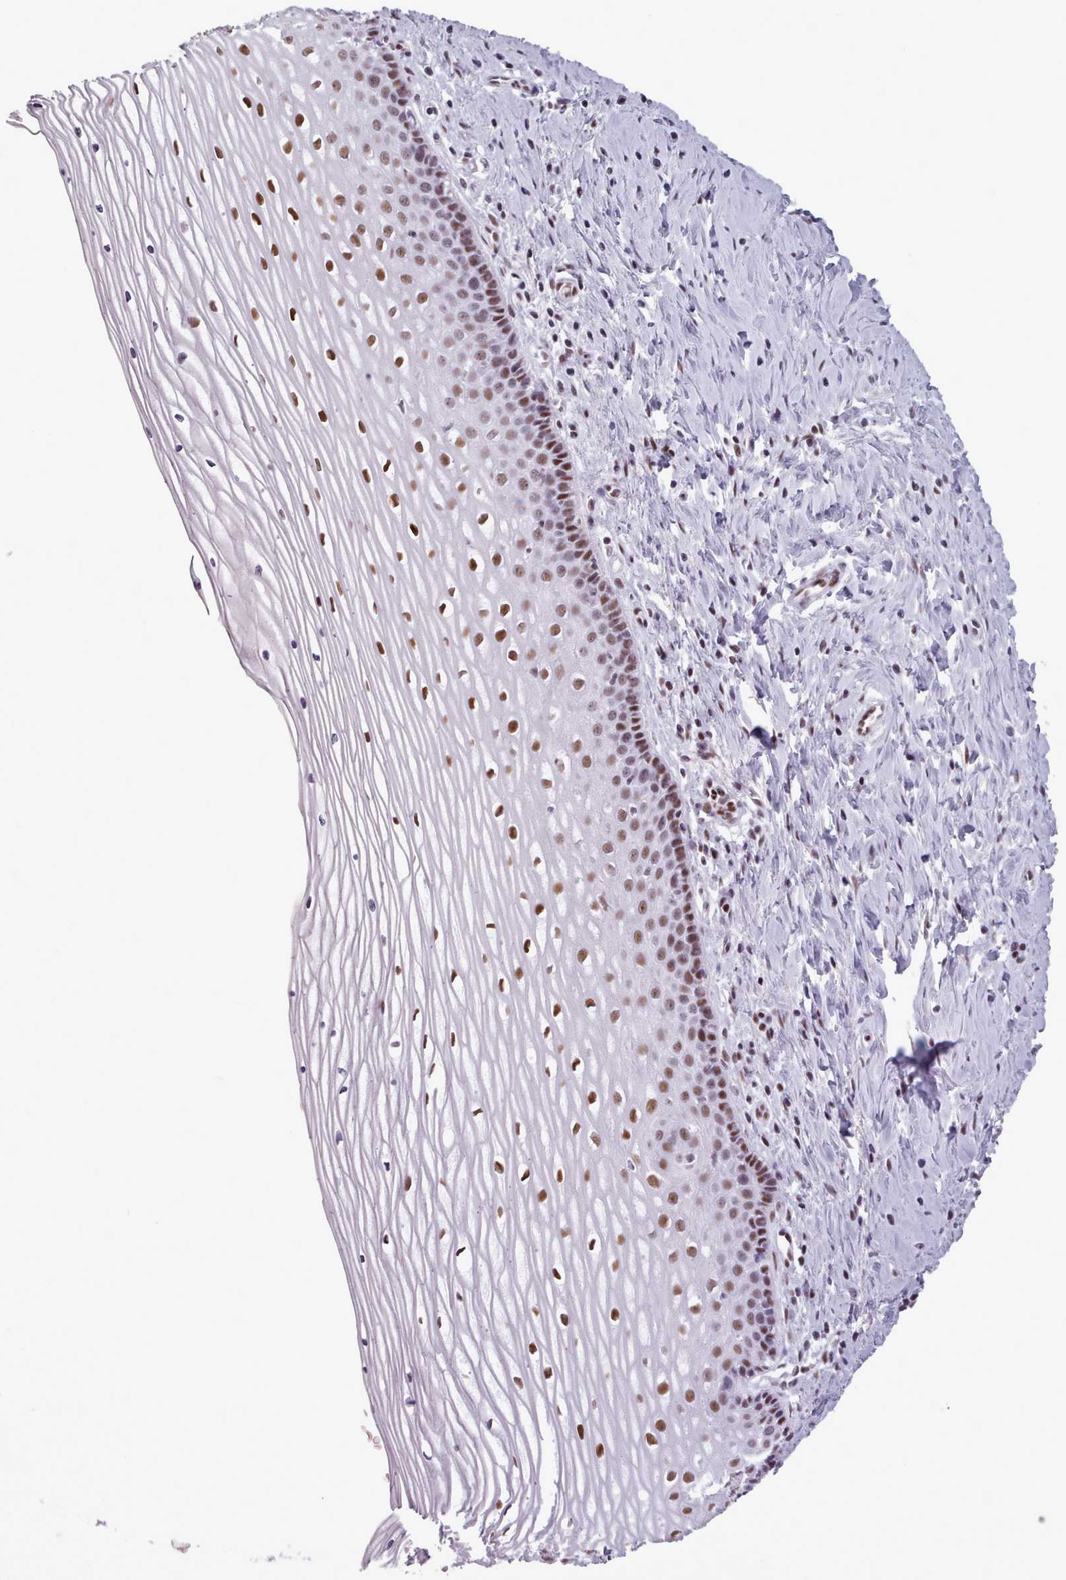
{"staining": {"intensity": "strong", "quantity": ">75%", "location": "nuclear"}, "tissue": "cervix", "cell_type": "Glandular cells", "image_type": "normal", "snomed": [{"axis": "morphology", "description": "Normal tissue, NOS"}, {"axis": "topography", "description": "Cervix"}], "caption": "Protein expression analysis of benign cervix shows strong nuclear expression in about >75% of glandular cells.", "gene": "SRSF4", "patient": {"sex": "female", "age": 47}}